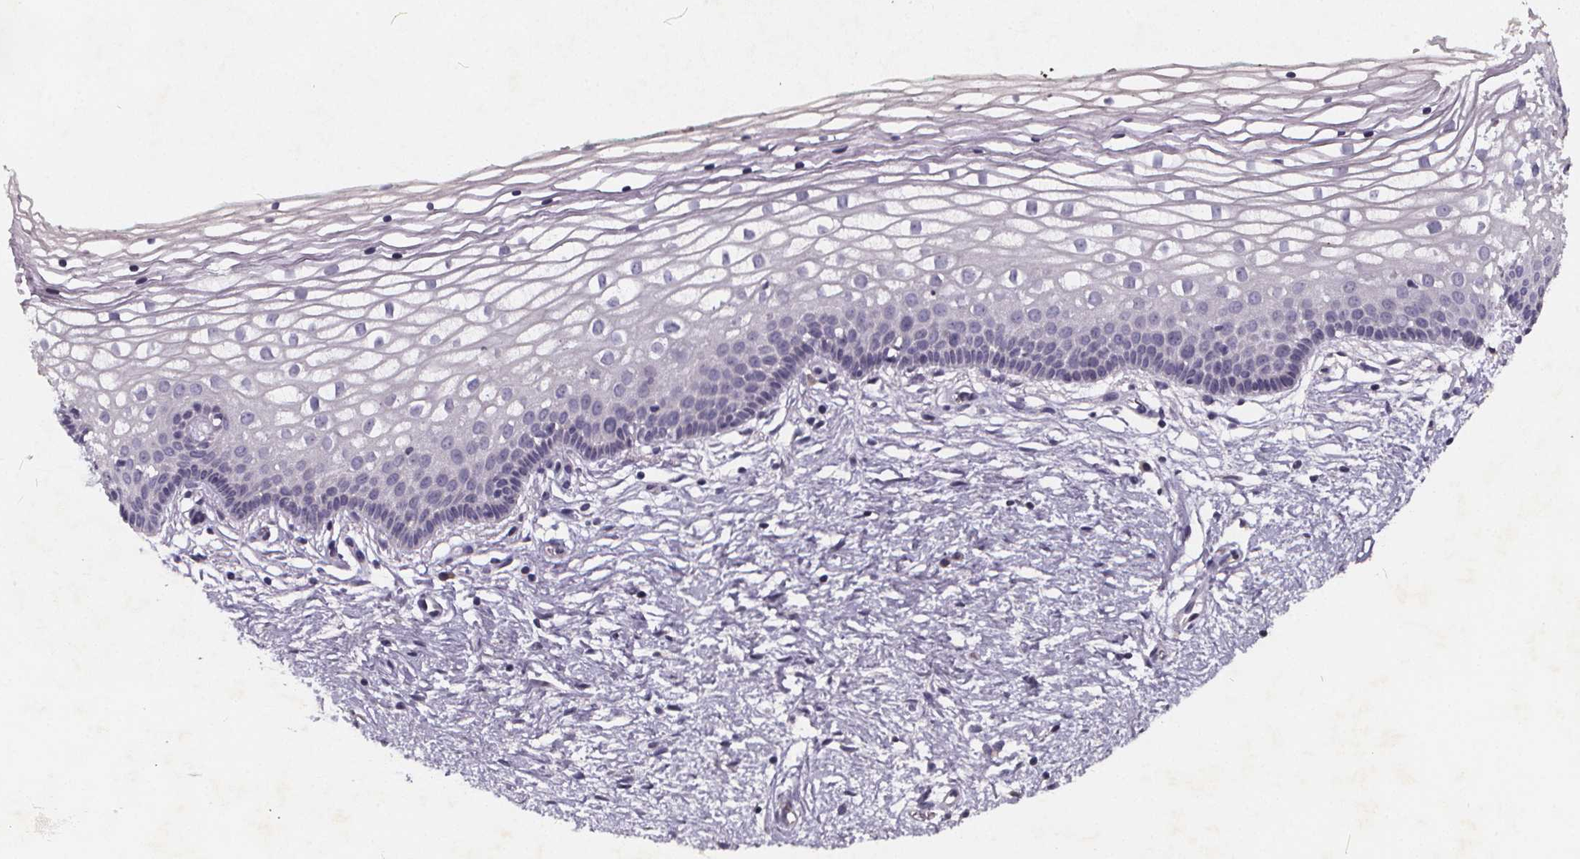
{"staining": {"intensity": "negative", "quantity": "none", "location": "none"}, "tissue": "vagina", "cell_type": "Squamous epithelial cells", "image_type": "normal", "snomed": [{"axis": "morphology", "description": "Normal tissue, NOS"}, {"axis": "topography", "description": "Vagina"}], "caption": "Immunohistochemistry photomicrograph of benign vagina stained for a protein (brown), which shows no expression in squamous epithelial cells.", "gene": "TSPAN14", "patient": {"sex": "female", "age": 36}}